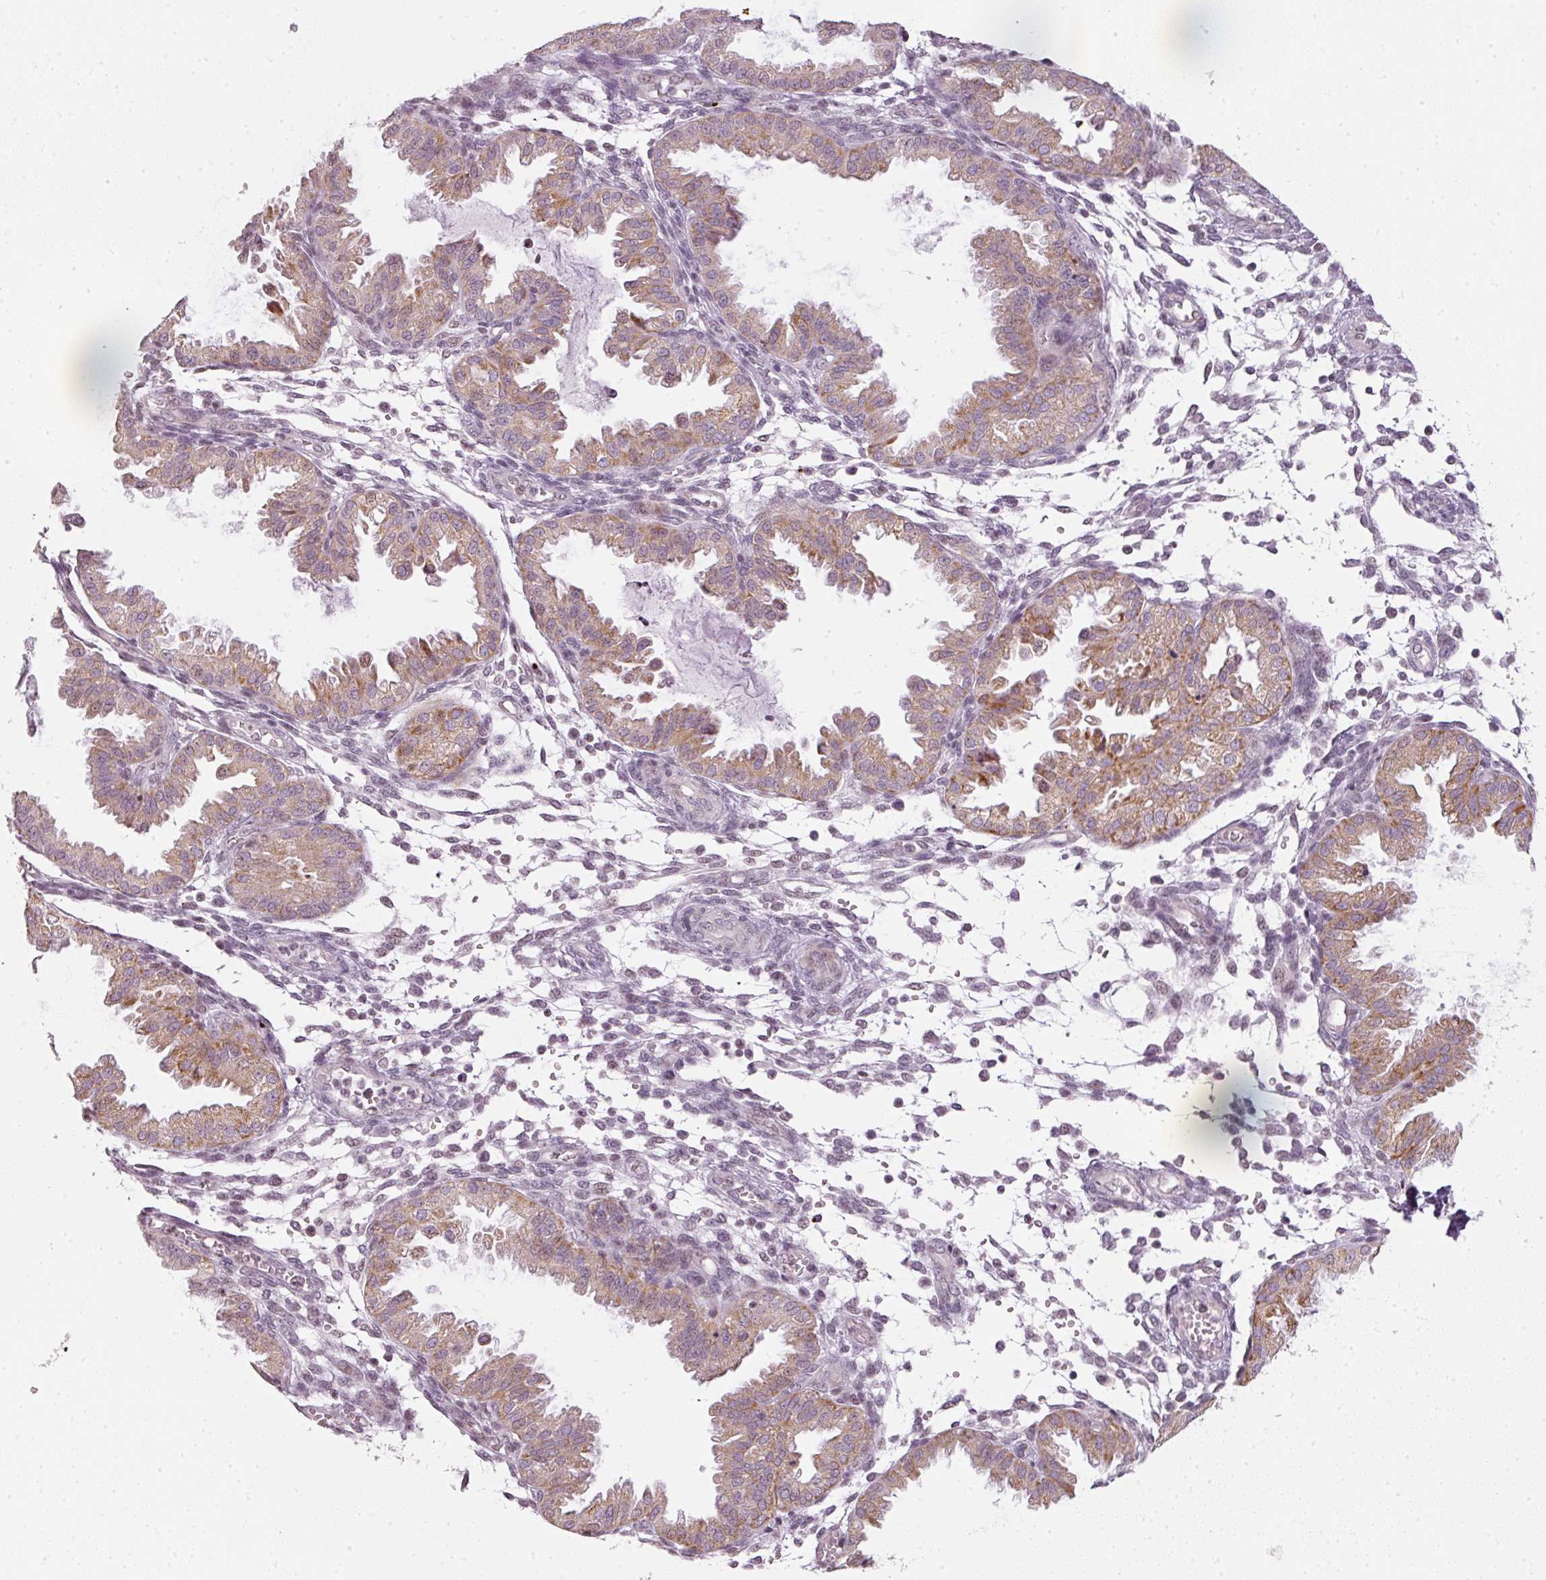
{"staining": {"intensity": "negative", "quantity": "none", "location": "none"}, "tissue": "endometrium", "cell_type": "Cells in endometrial stroma", "image_type": "normal", "snomed": [{"axis": "morphology", "description": "Normal tissue, NOS"}, {"axis": "topography", "description": "Endometrium"}], "caption": "Micrograph shows no significant protein staining in cells in endometrial stroma of unremarkable endometrium.", "gene": "NRDE2", "patient": {"sex": "female", "age": 33}}